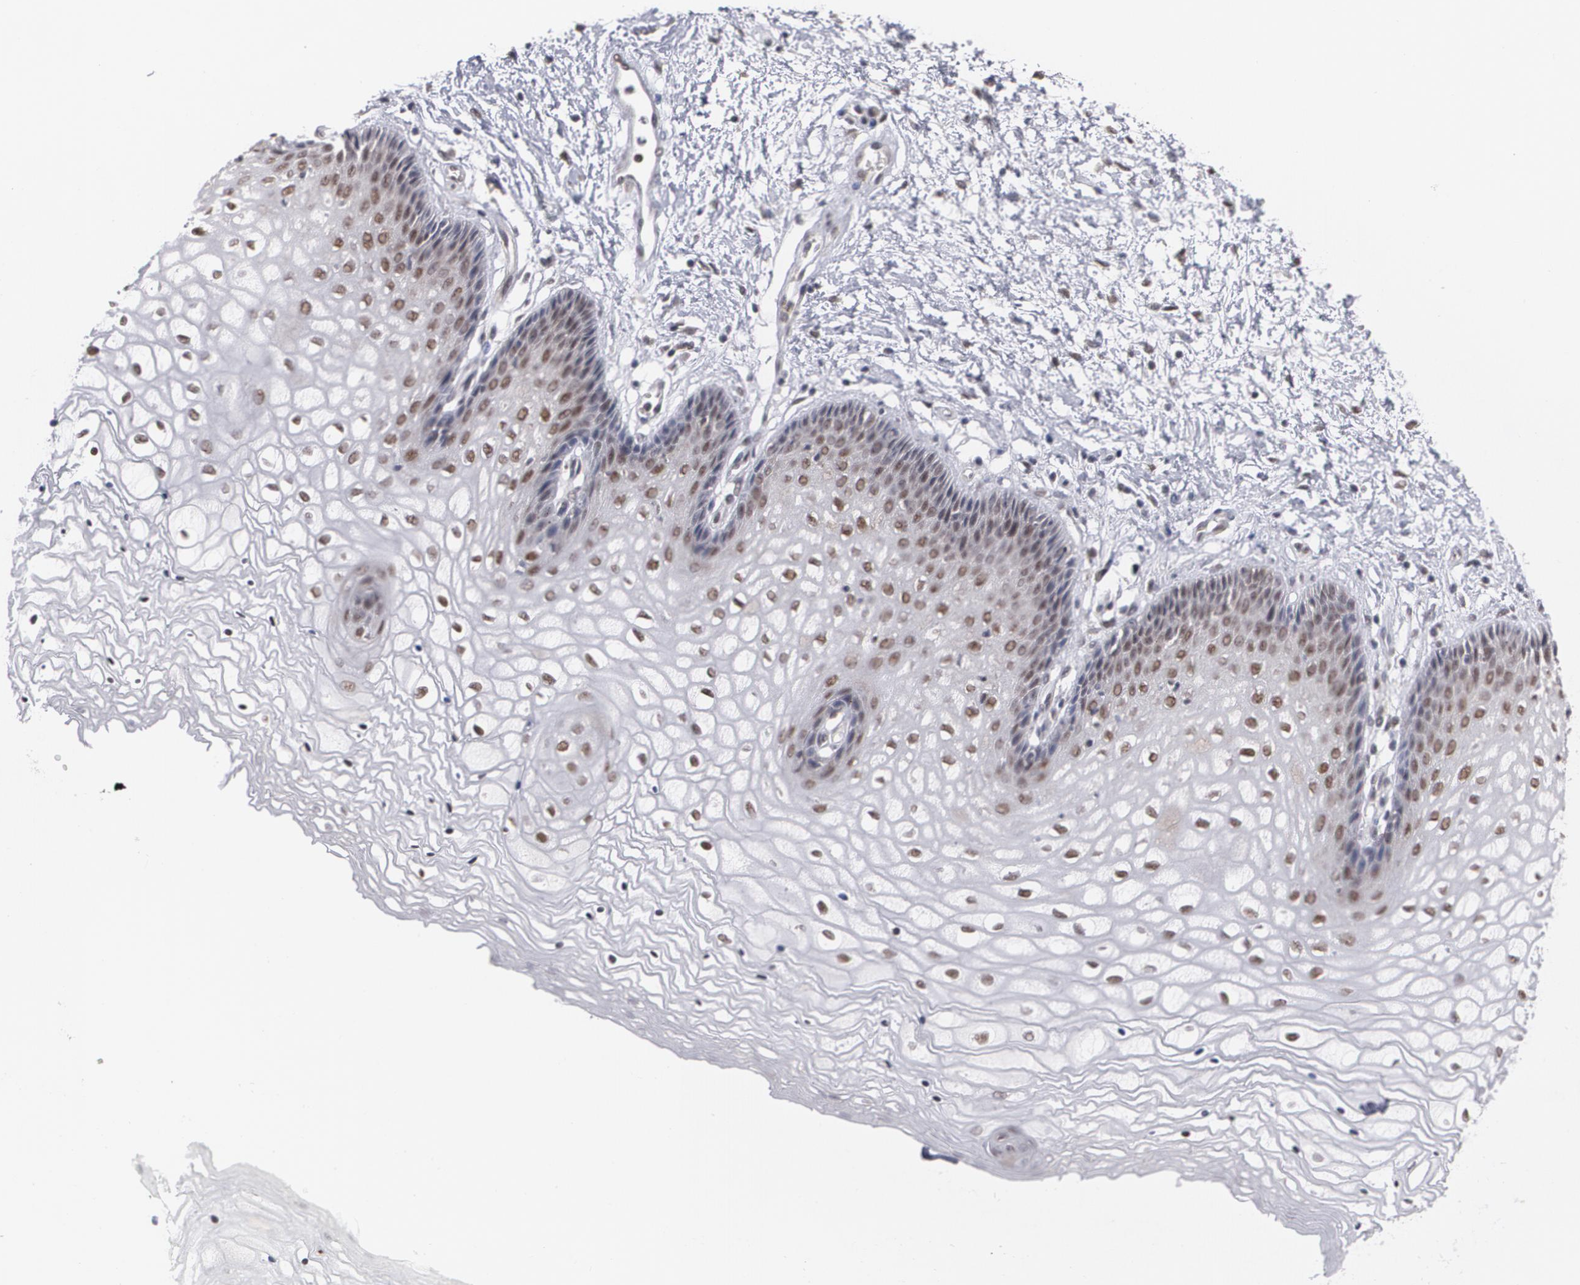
{"staining": {"intensity": "moderate", "quantity": ">75%", "location": "nuclear"}, "tissue": "vagina", "cell_type": "Squamous epithelial cells", "image_type": "normal", "snomed": [{"axis": "morphology", "description": "Normal tissue, NOS"}, {"axis": "topography", "description": "Vagina"}], "caption": "IHC staining of normal vagina, which shows medium levels of moderate nuclear positivity in approximately >75% of squamous epithelial cells indicating moderate nuclear protein positivity. The staining was performed using DAB (3,3'-diaminobenzidine) (brown) for protein detection and nuclei were counterstained in hematoxylin (blue).", "gene": "INTS6L", "patient": {"sex": "female", "age": 34}}